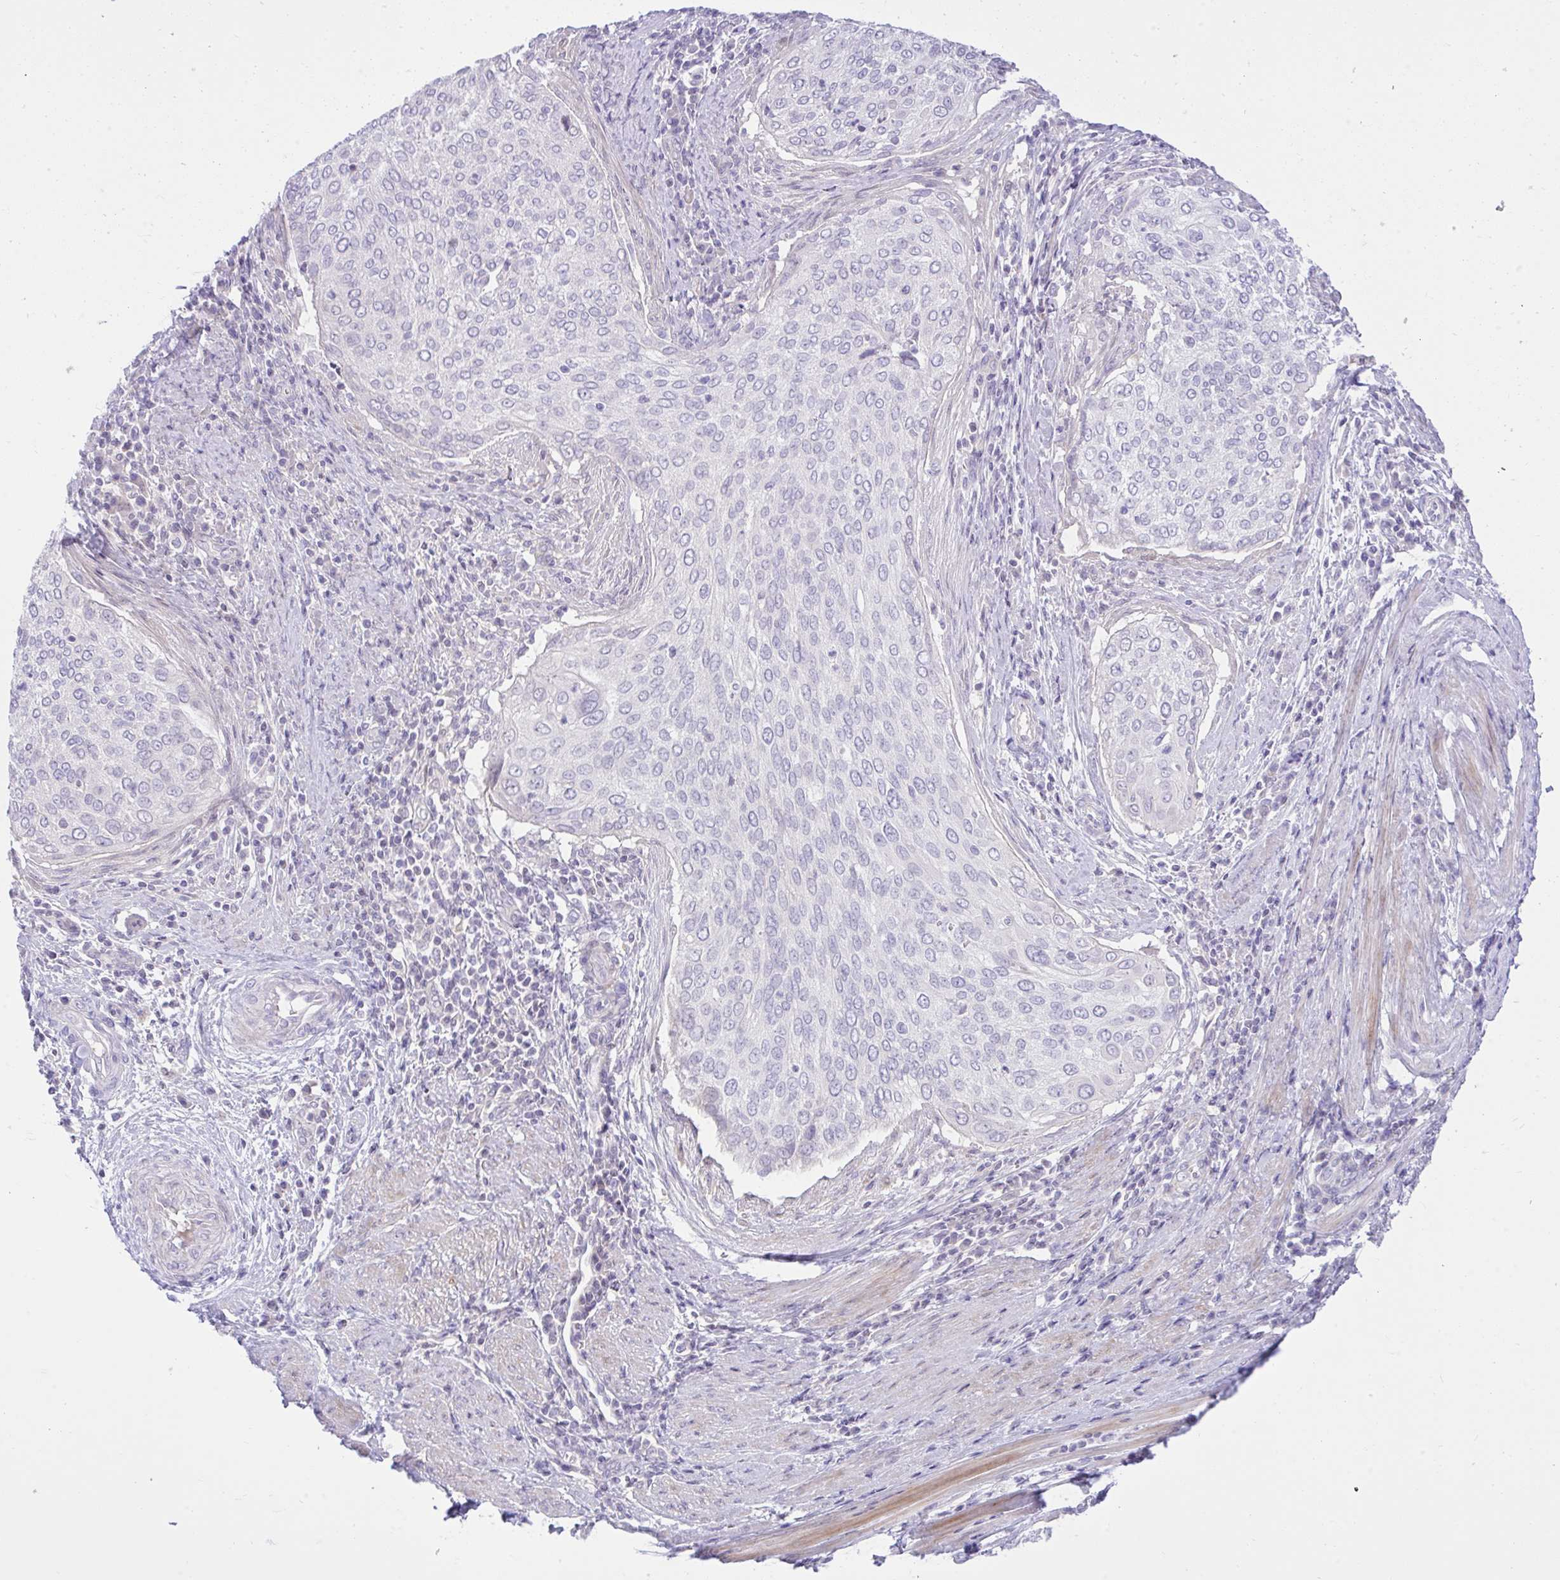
{"staining": {"intensity": "weak", "quantity": "<25%", "location": "nuclear"}, "tissue": "cervical cancer", "cell_type": "Tumor cells", "image_type": "cancer", "snomed": [{"axis": "morphology", "description": "Squamous cell carcinoma, NOS"}, {"axis": "topography", "description": "Cervix"}], "caption": "Tumor cells are negative for brown protein staining in cervical cancer.", "gene": "ZNF101", "patient": {"sex": "female", "age": 38}}